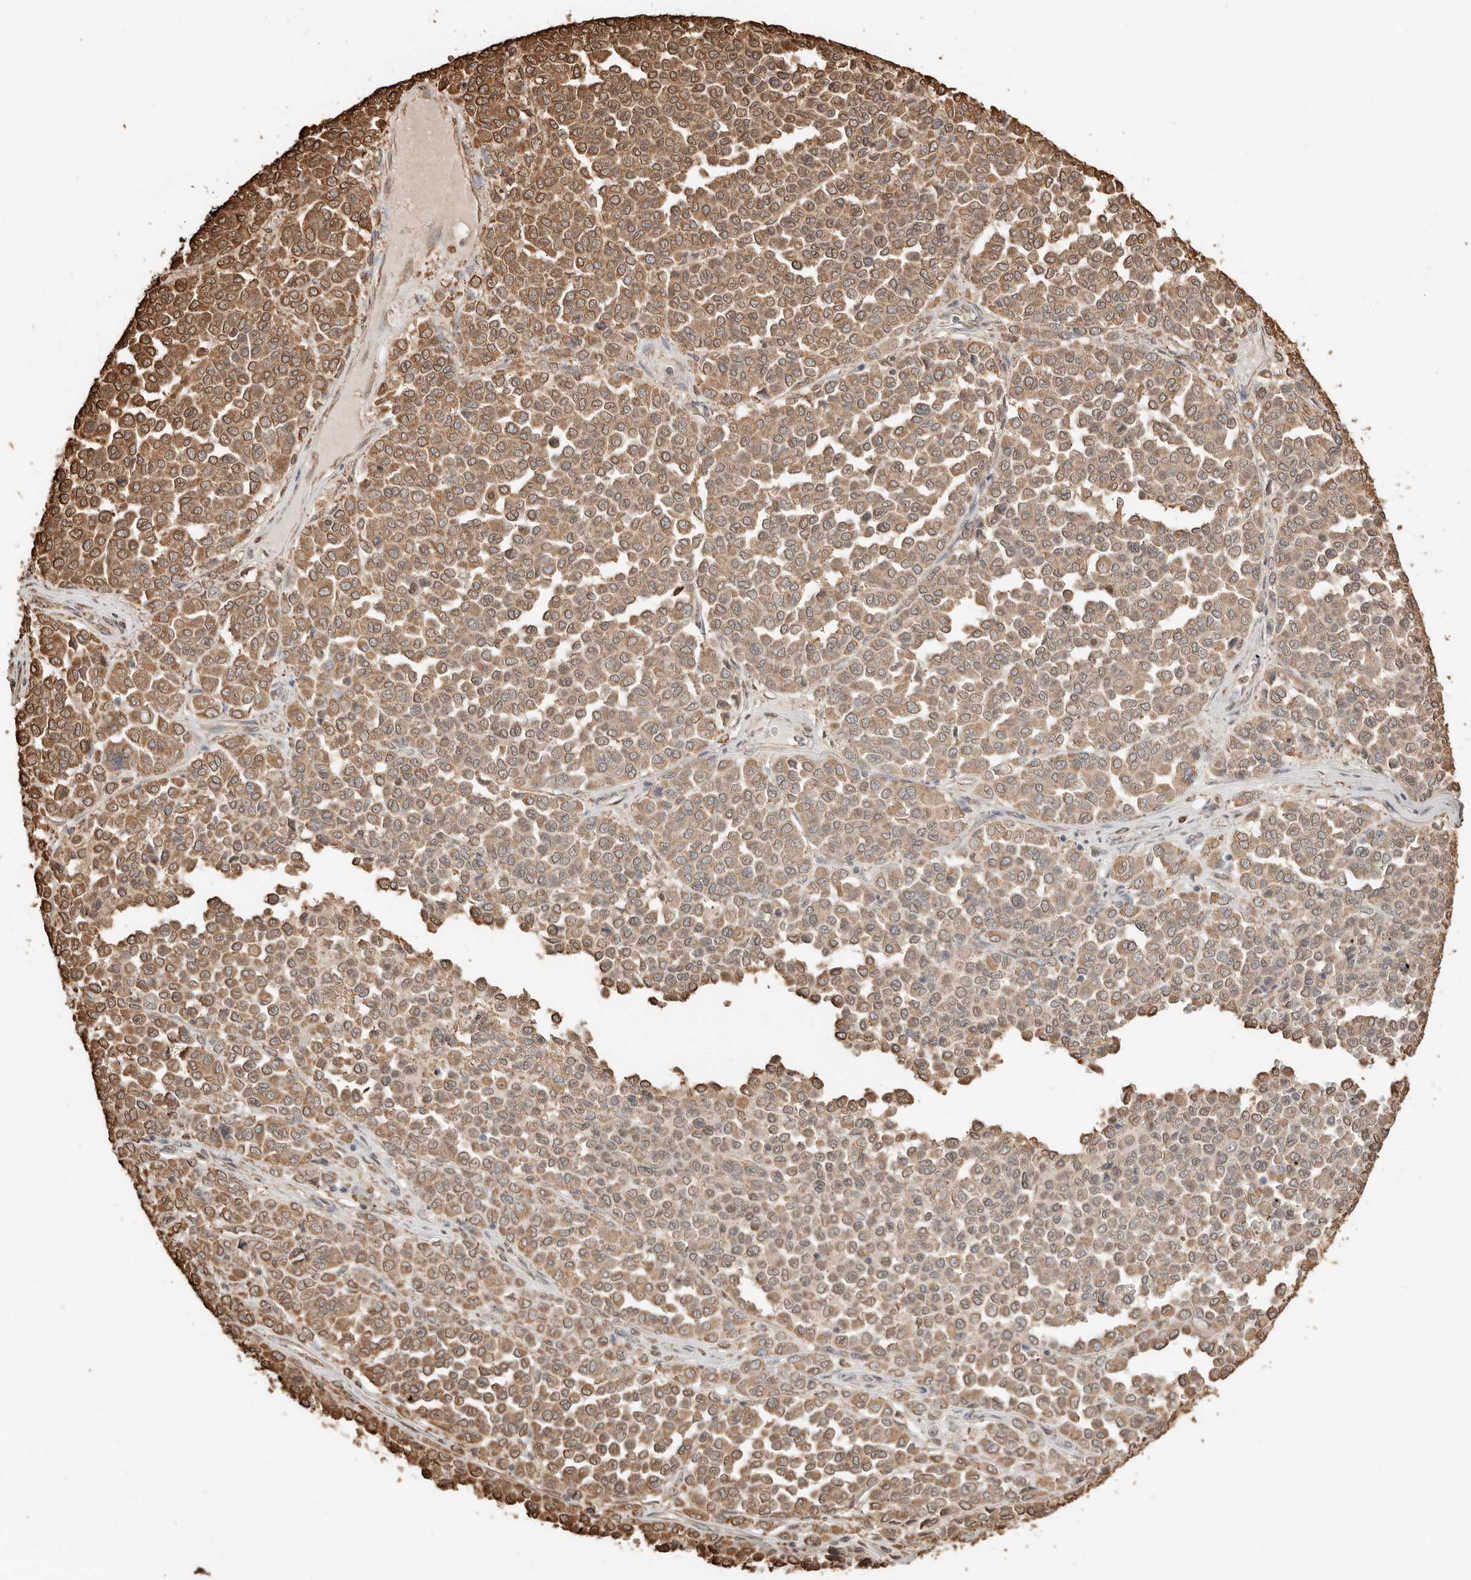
{"staining": {"intensity": "moderate", "quantity": ">75%", "location": "cytoplasmic/membranous,nuclear"}, "tissue": "melanoma", "cell_type": "Tumor cells", "image_type": "cancer", "snomed": [{"axis": "morphology", "description": "Malignant melanoma, Metastatic site"}, {"axis": "topography", "description": "Pancreas"}], "caption": "Immunohistochemistry (IHC) (DAB) staining of malignant melanoma (metastatic site) shows moderate cytoplasmic/membranous and nuclear protein expression in approximately >75% of tumor cells.", "gene": "ARHGEF10L", "patient": {"sex": "female", "age": 30}}